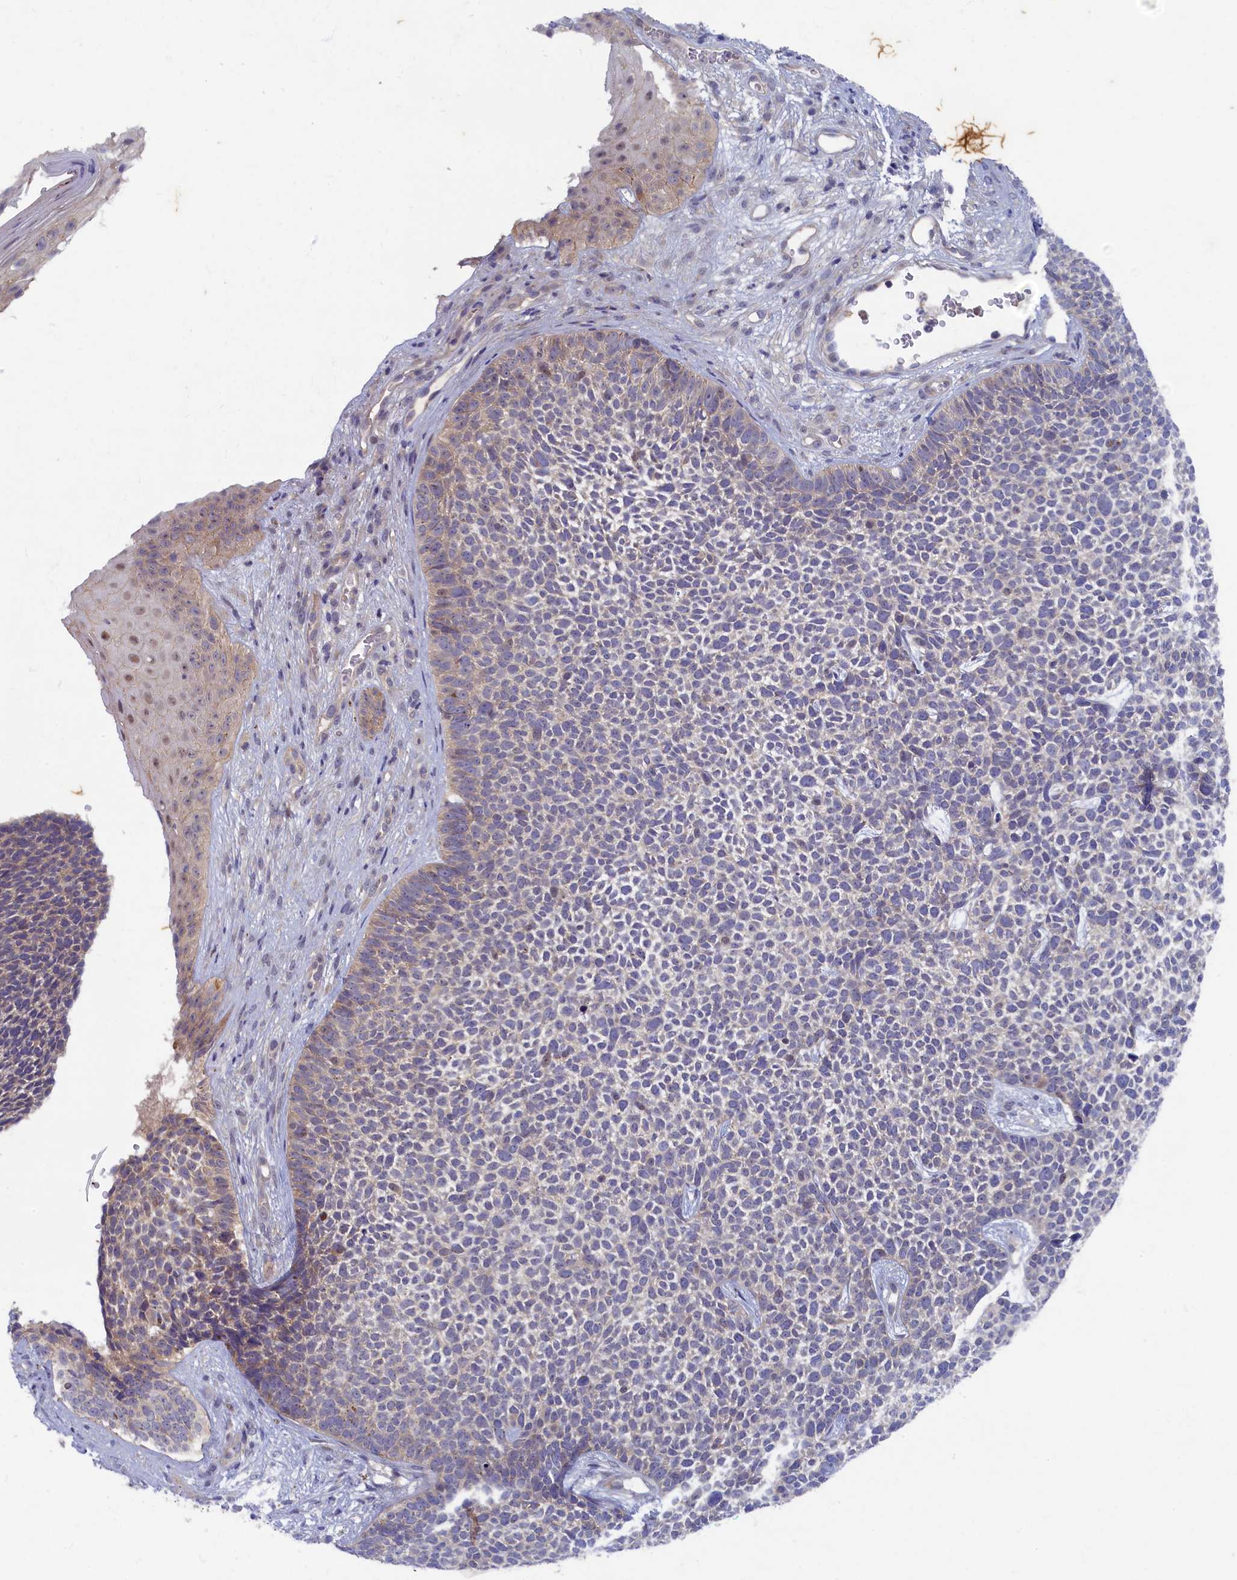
{"staining": {"intensity": "negative", "quantity": "none", "location": "none"}, "tissue": "skin cancer", "cell_type": "Tumor cells", "image_type": "cancer", "snomed": [{"axis": "morphology", "description": "Basal cell carcinoma"}, {"axis": "topography", "description": "Skin"}], "caption": "This is an IHC micrograph of human skin cancer. There is no positivity in tumor cells.", "gene": "WDR59", "patient": {"sex": "female", "age": 84}}